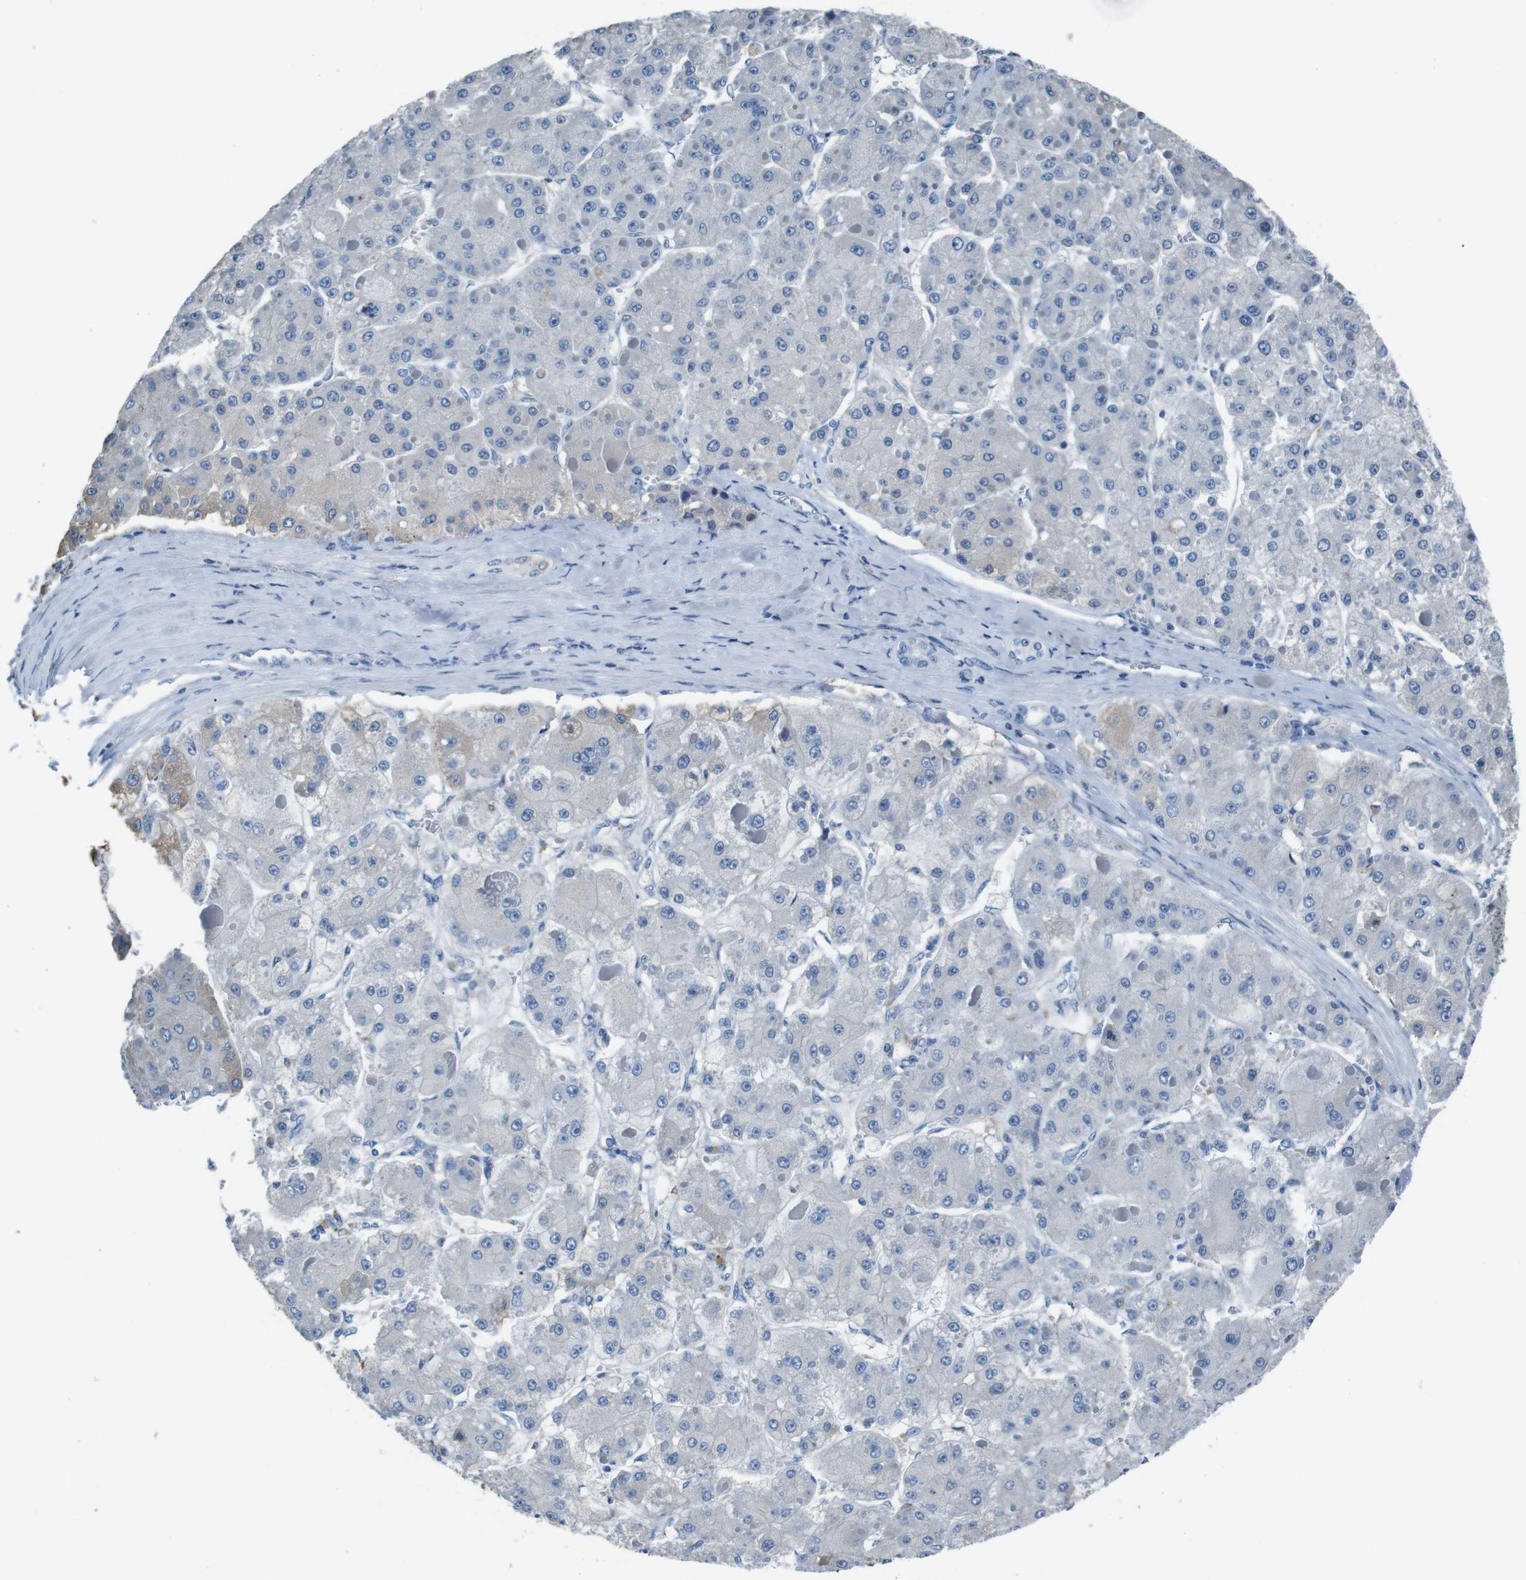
{"staining": {"intensity": "negative", "quantity": "none", "location": "none"}, "tissue": "liver cancer", "cell_type": "Tumor cells", "image_type": "cancer", "snomed": [{"axis": "morphology", "description": "Carcinoma, Hepatocellular, NOS"}, {"axis": "topography", "description": "Liver"}], "caption": "This is an IHC image of hepatocellular carcinoma (liver). There is no expression in tumor cells.", "gene": "LEP", "patient": {"sex": "female", "age": 73}}